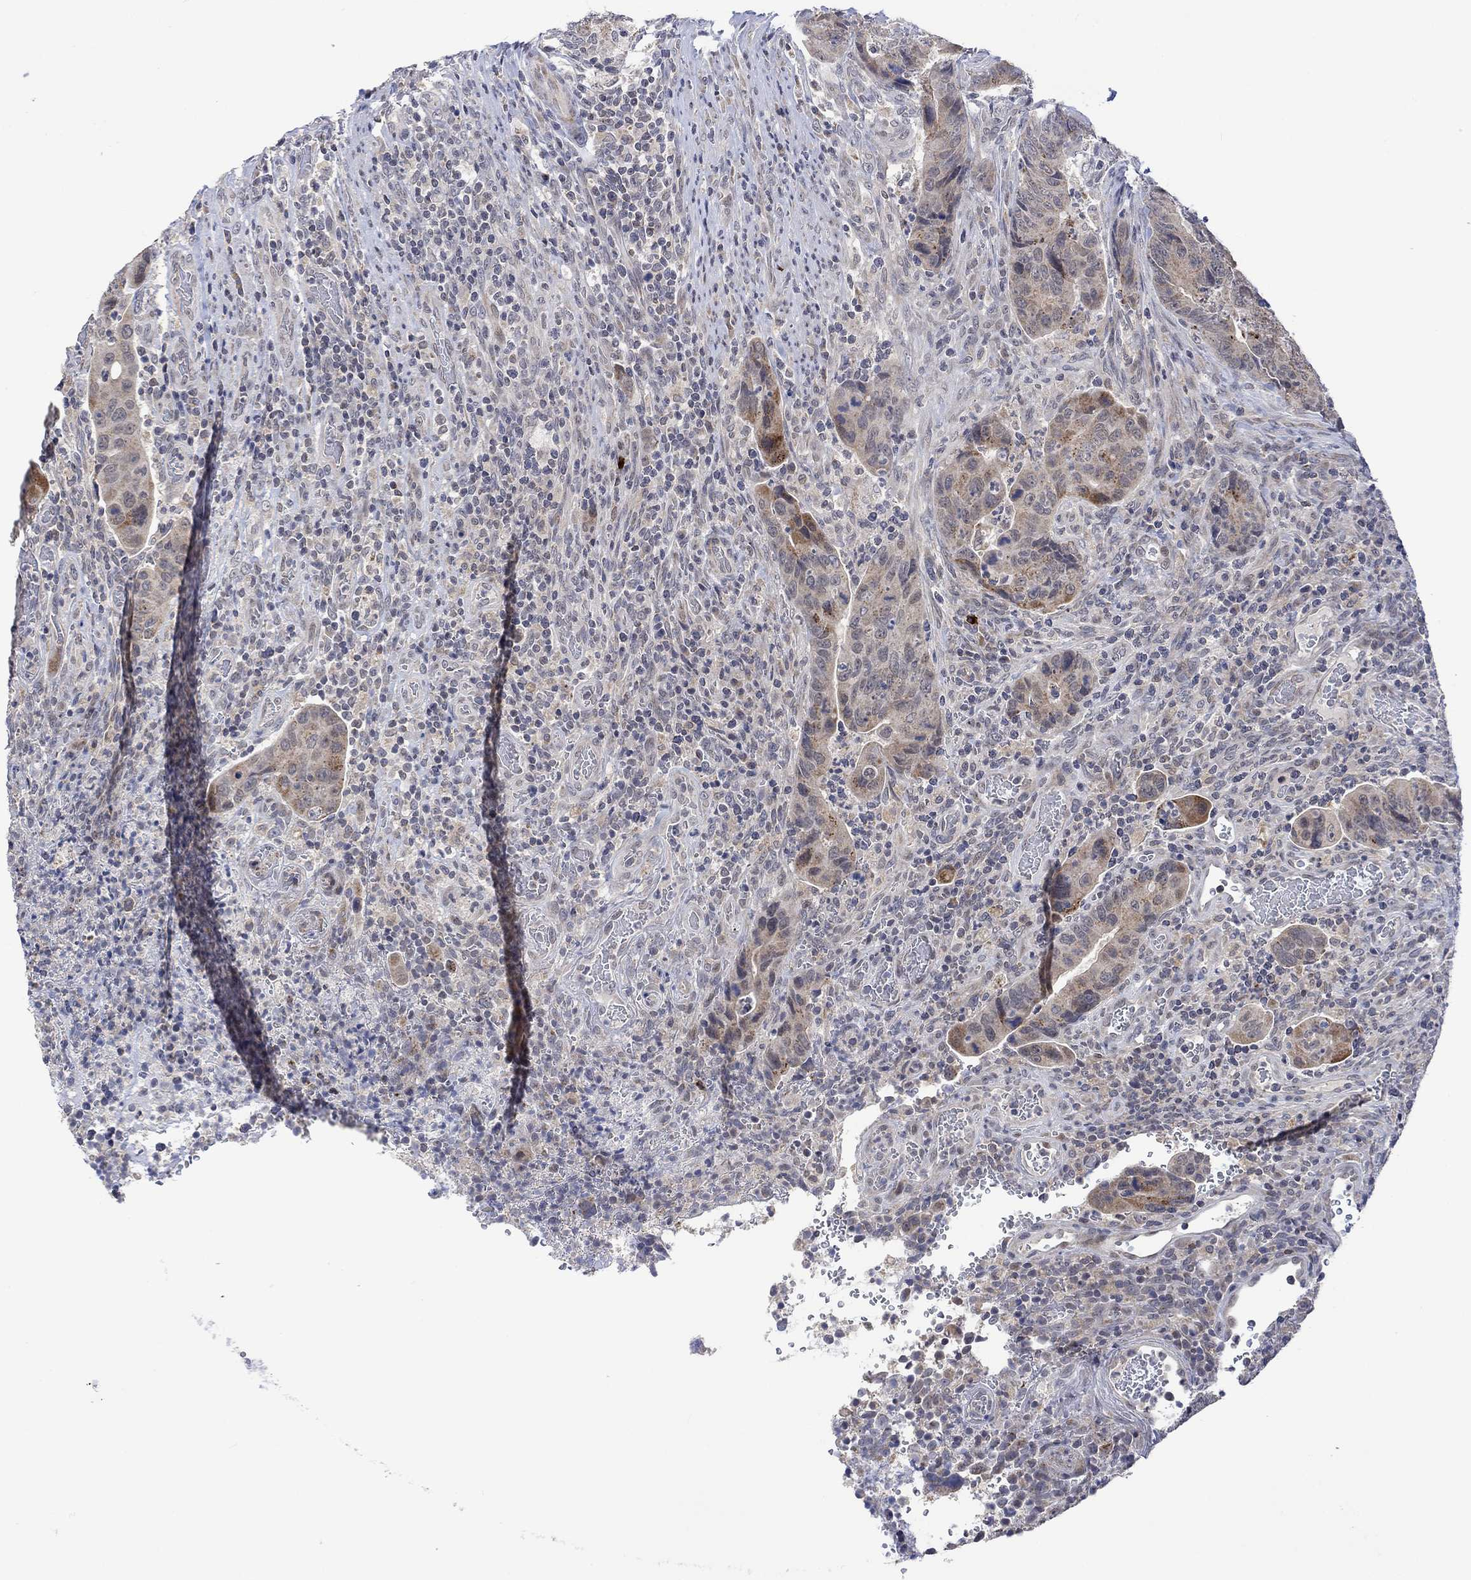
{"staining": {"intensity": "moderate", "quantity": "<25%", "location": "cytoplasmic/membranous"}, "tissue": "colorectal cancer", "cell_type": "Tumor cells", "image_type": "cancer", "snomed": [{"axis": "morphology", "description": "Adenocarcinoma, NOS"}, {"axis": "topography", "description": "Colon"}], "caption": "Adenocarcinoma (colorectal) stained with a brown dye exhibits moderate cytoplasmic/membranous positive expression in approximately <25% of tumor cells.", "gene": "SLC48A1", "patient": {"sex": "female", "age": 56}}